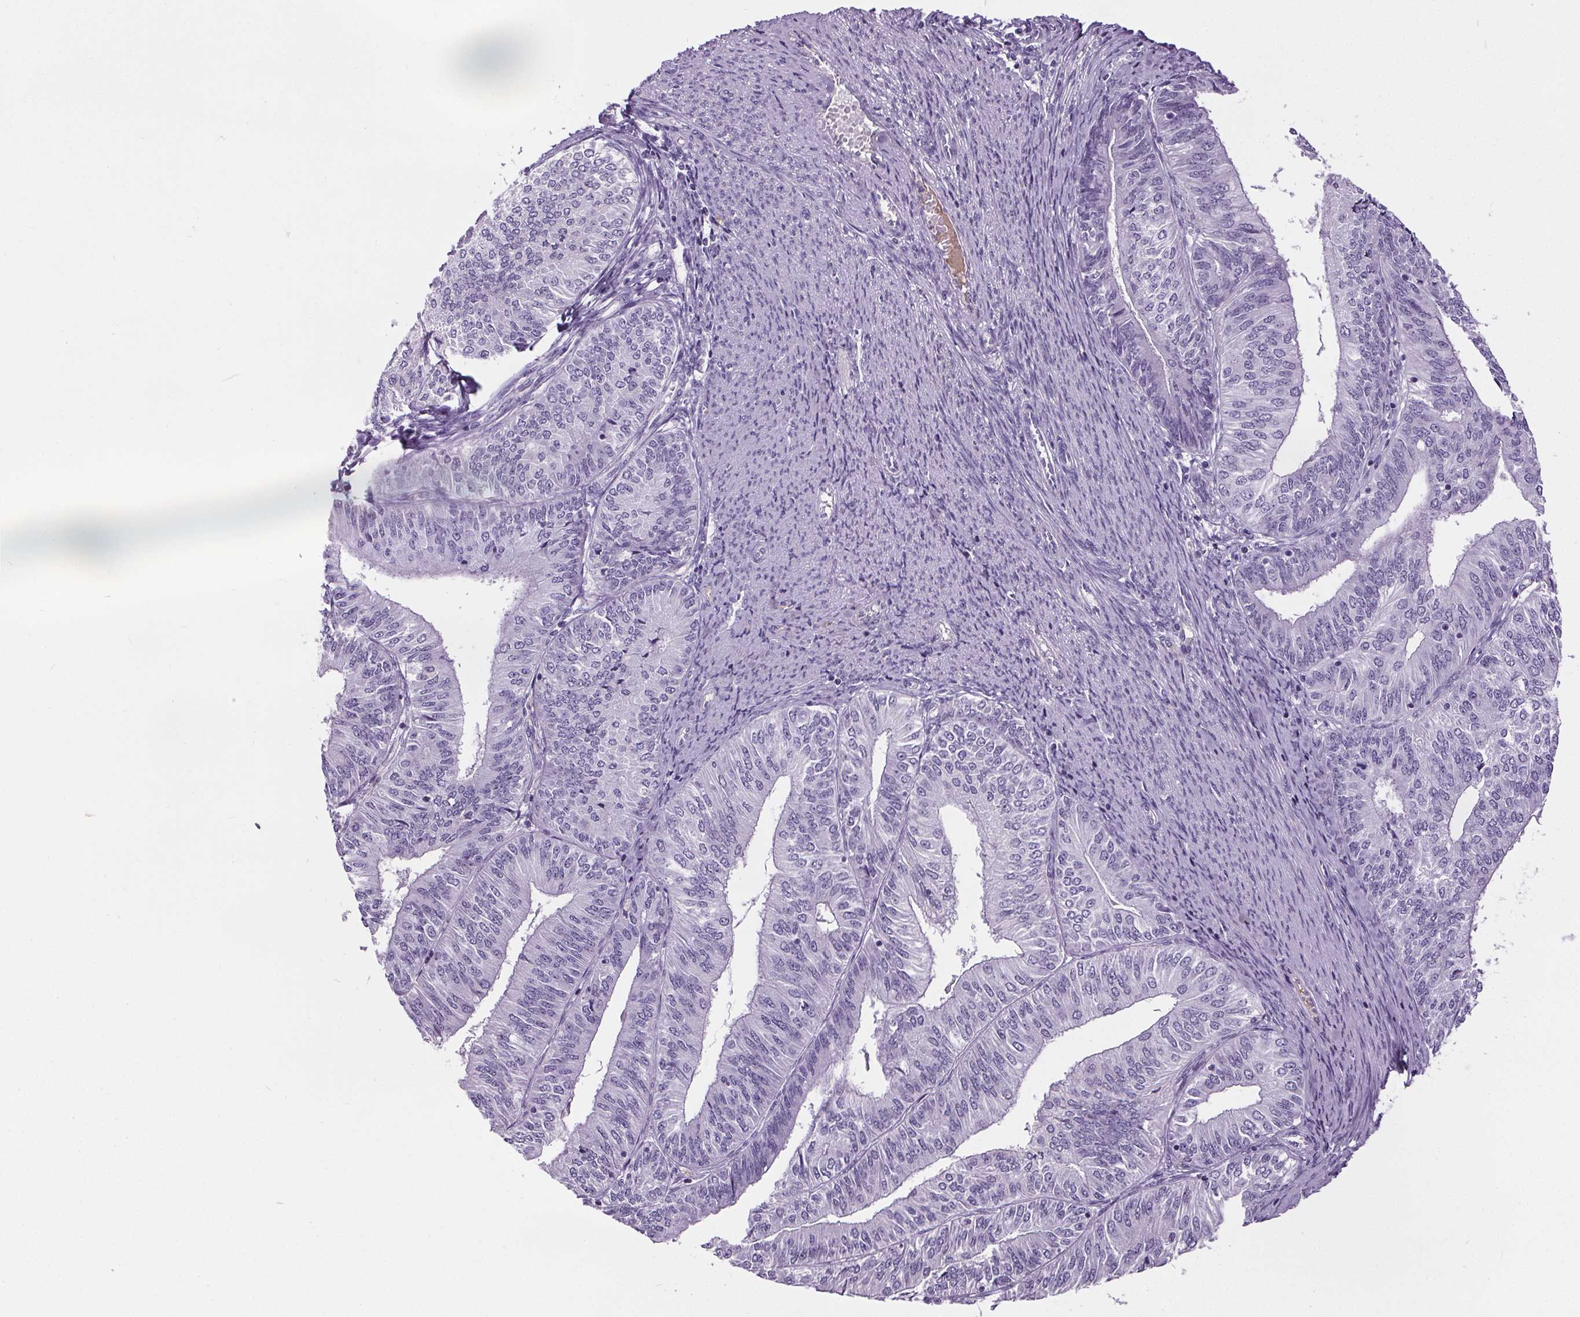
{"staining": {"intensity": "negative", "quantity": "none", "location": "none"}, "tissue": "endometrial cancer", "cell_type": "Tumor cells", "image_type": "cancer", "snomed": [{"axis": "morphology", "description": "Adenocarcinoma, NOS"}, {"axis": "topography", "description": "Endometrium"}], "caption": "Immunohistochemical staining of human adenocarcinoma (endometrial) exhibits no significant positivity in tumor cells.", "gene": "CD5L", "patient": {"sex": "female", "age": 58}}